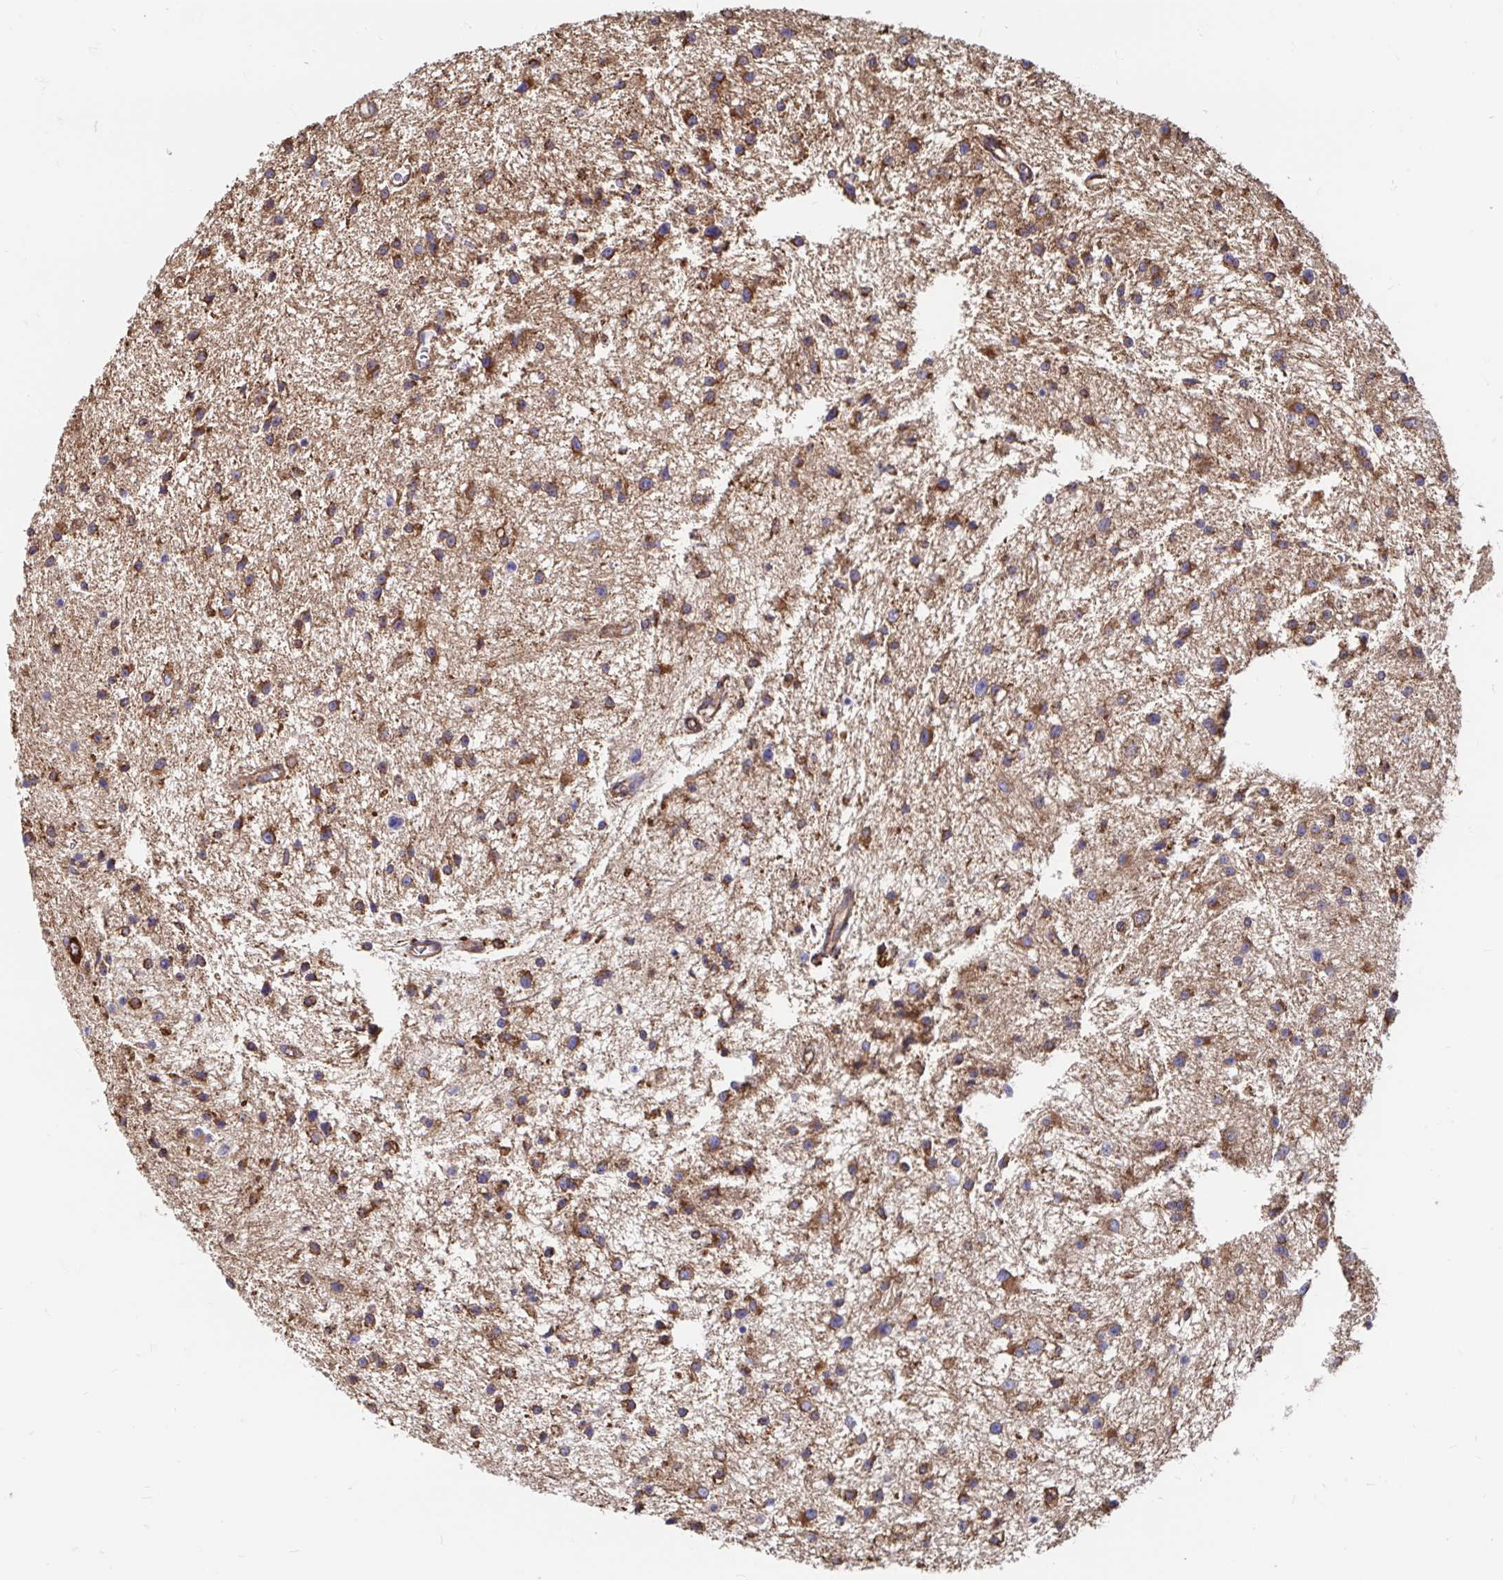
{"staining": {"intensity": "moderate", "quantity": ">75%", "location": "cytoplasmic/membranous"}, "tissue": "glioma", "cell_type": "Tumor cells", "image_type": "cancer", "snomed": [{"axis": "morphology", "description": "Glioma, malignant, Low grade"}, {"axis": "topography", "description": "Brain"}], "caption": "Protein staining reveals moderate cytoplasmic/membranous positivity in approximately >75% of tumor cells in low-grade glioma (malignant).", "gene": "CLTC", "patient": {"sex": "male", "age": 43}}